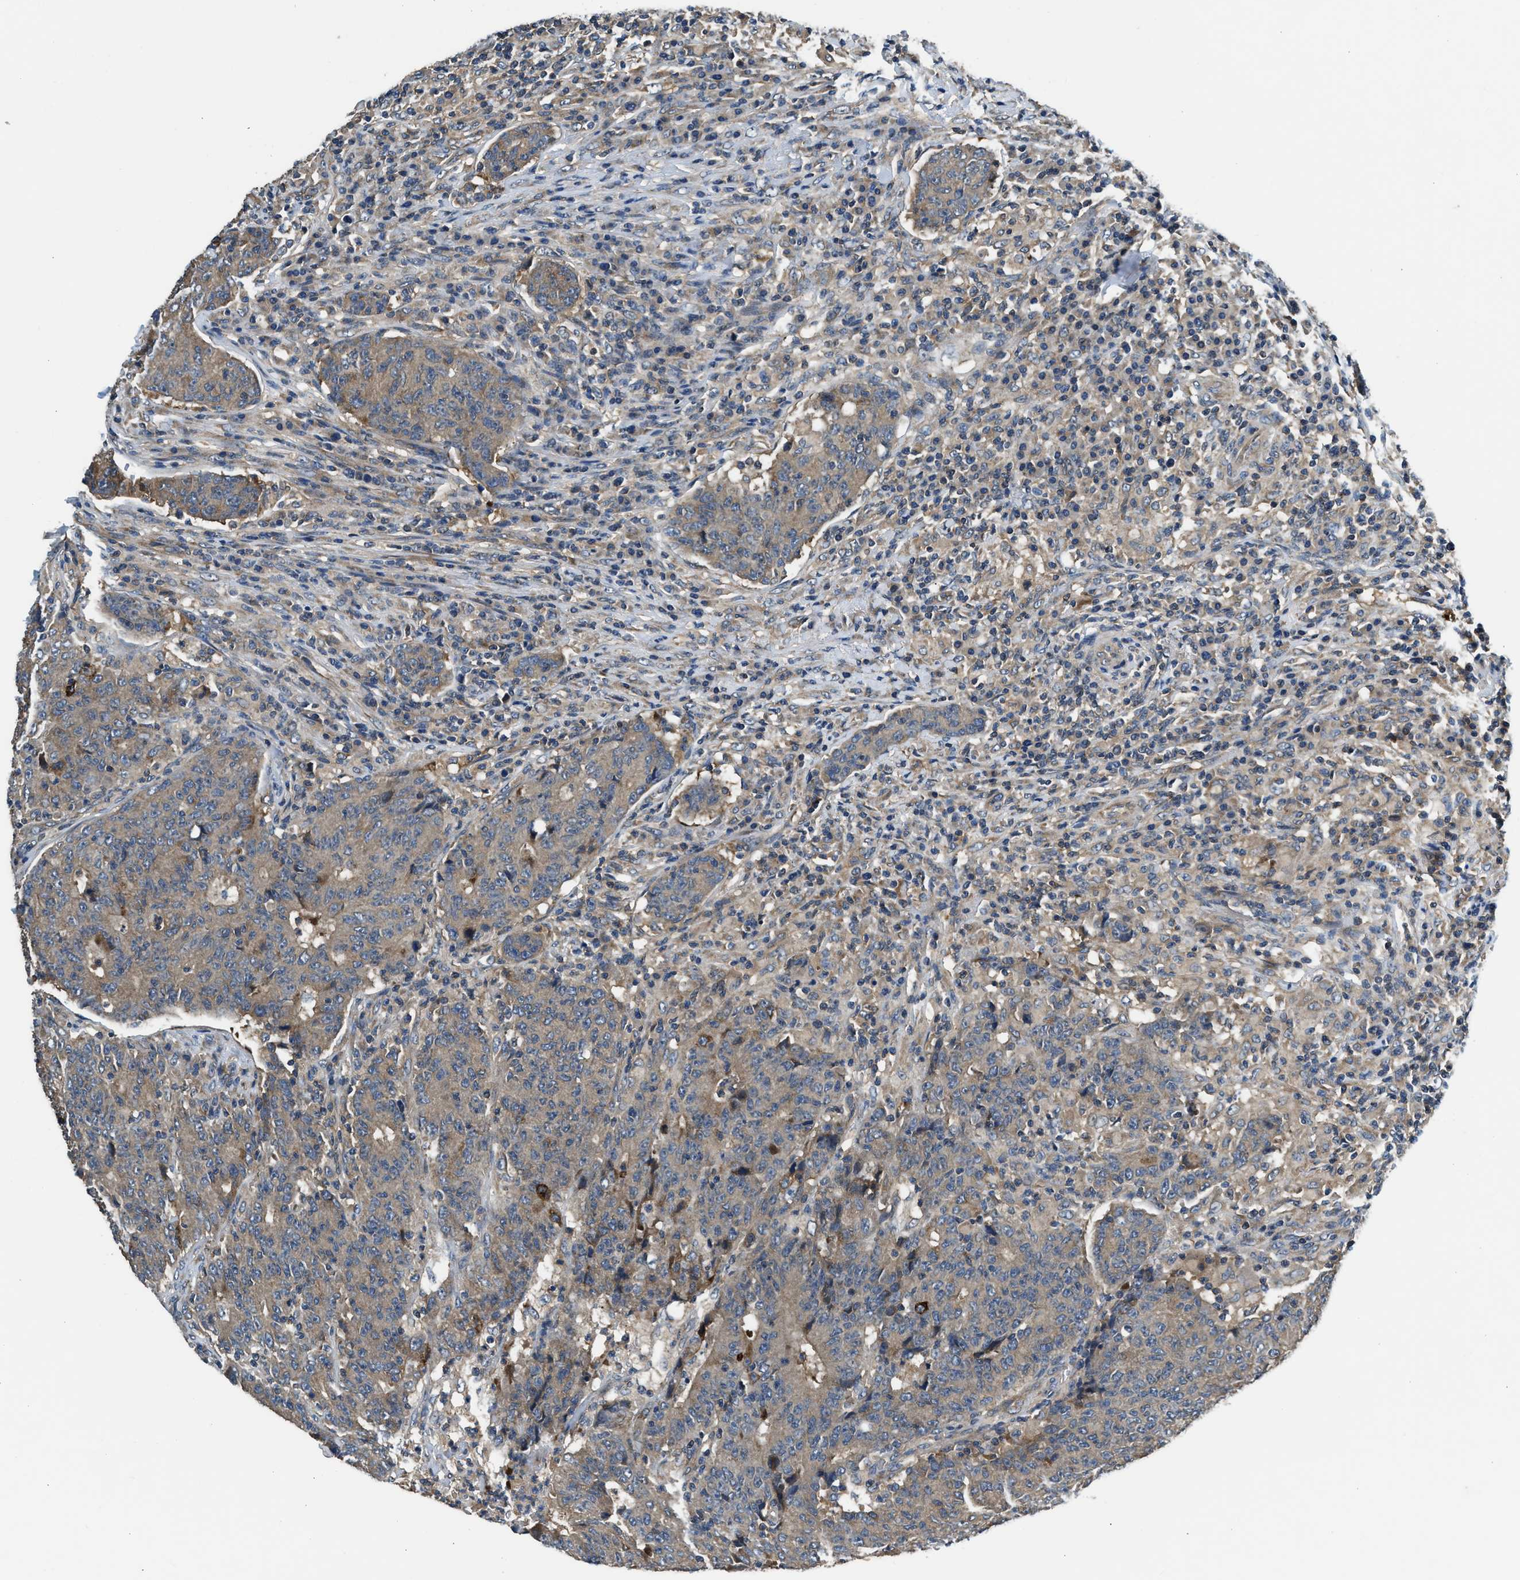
{"staining": {"intensity": "strong", "quantity": "25%-75%", "location": "cytoplasmic/membranous"}, "tissue": "colorectal cancer", "cell_type": "Tumor cells", "image_type": "cancer", "snomed": [{"axis": "morphology", "description": "Normal tissue, NOS"}, {"axis": "morphology", "description": "Adenocarcinoma, NOS"}, {"axis": "topography", "description": "Colon"}], "caption": "Immunohistochemistry (IHC) staining of colorectal cancer, which displays high levels of strong cytoplasmic/membranous expression in about 25%-75% of tumor cells indicating strong cytoplasmic/membranous protein positivity. The staining was performed using DAB (brown) for protein detection and nuclei were counterstained in hematoxylin (blue).", "gene": "IL3RA", "patient": {"sex": "female", "age": 75}}